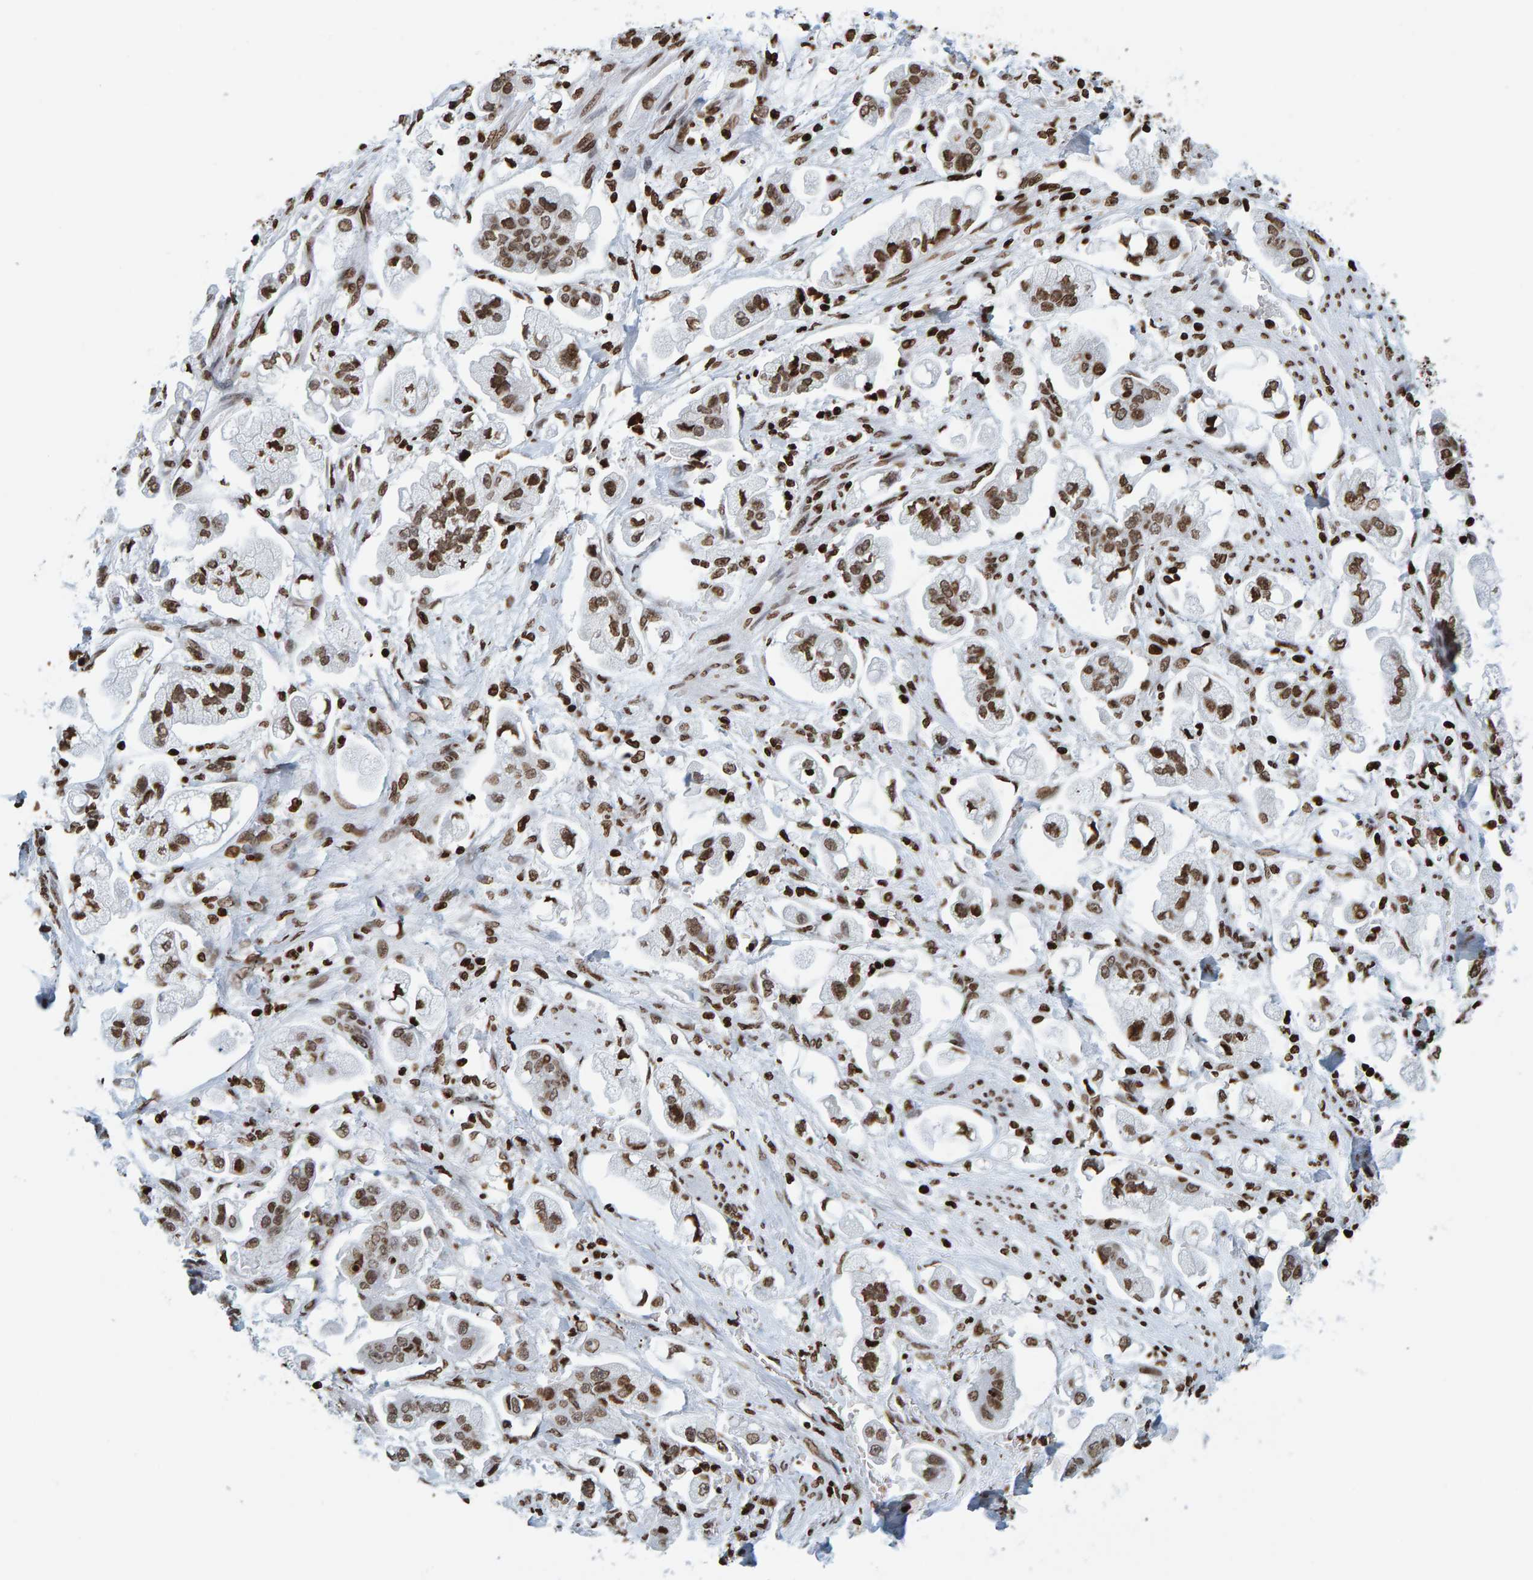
{"staining": {"intensity": "strong", "quantity": ">75%", "location": "nuclear"}, "tissue": "stomach cancer", "cell_type": "Tumor cells", "image_type": "cancer", "snomed": [{"axis": "morphology", "description": "Adenocarcinoma, NOS"}, {"axis": "topography", "description": "Stomach"}], "caption": "There is high levels of strong nuclear expression in tumor cells of adenocarcinoma (stomach), as demonstrated by immunohistochemical staining (brown color).", "gene": "BRF2", "patient": {"sex": "male", "age": 62}}